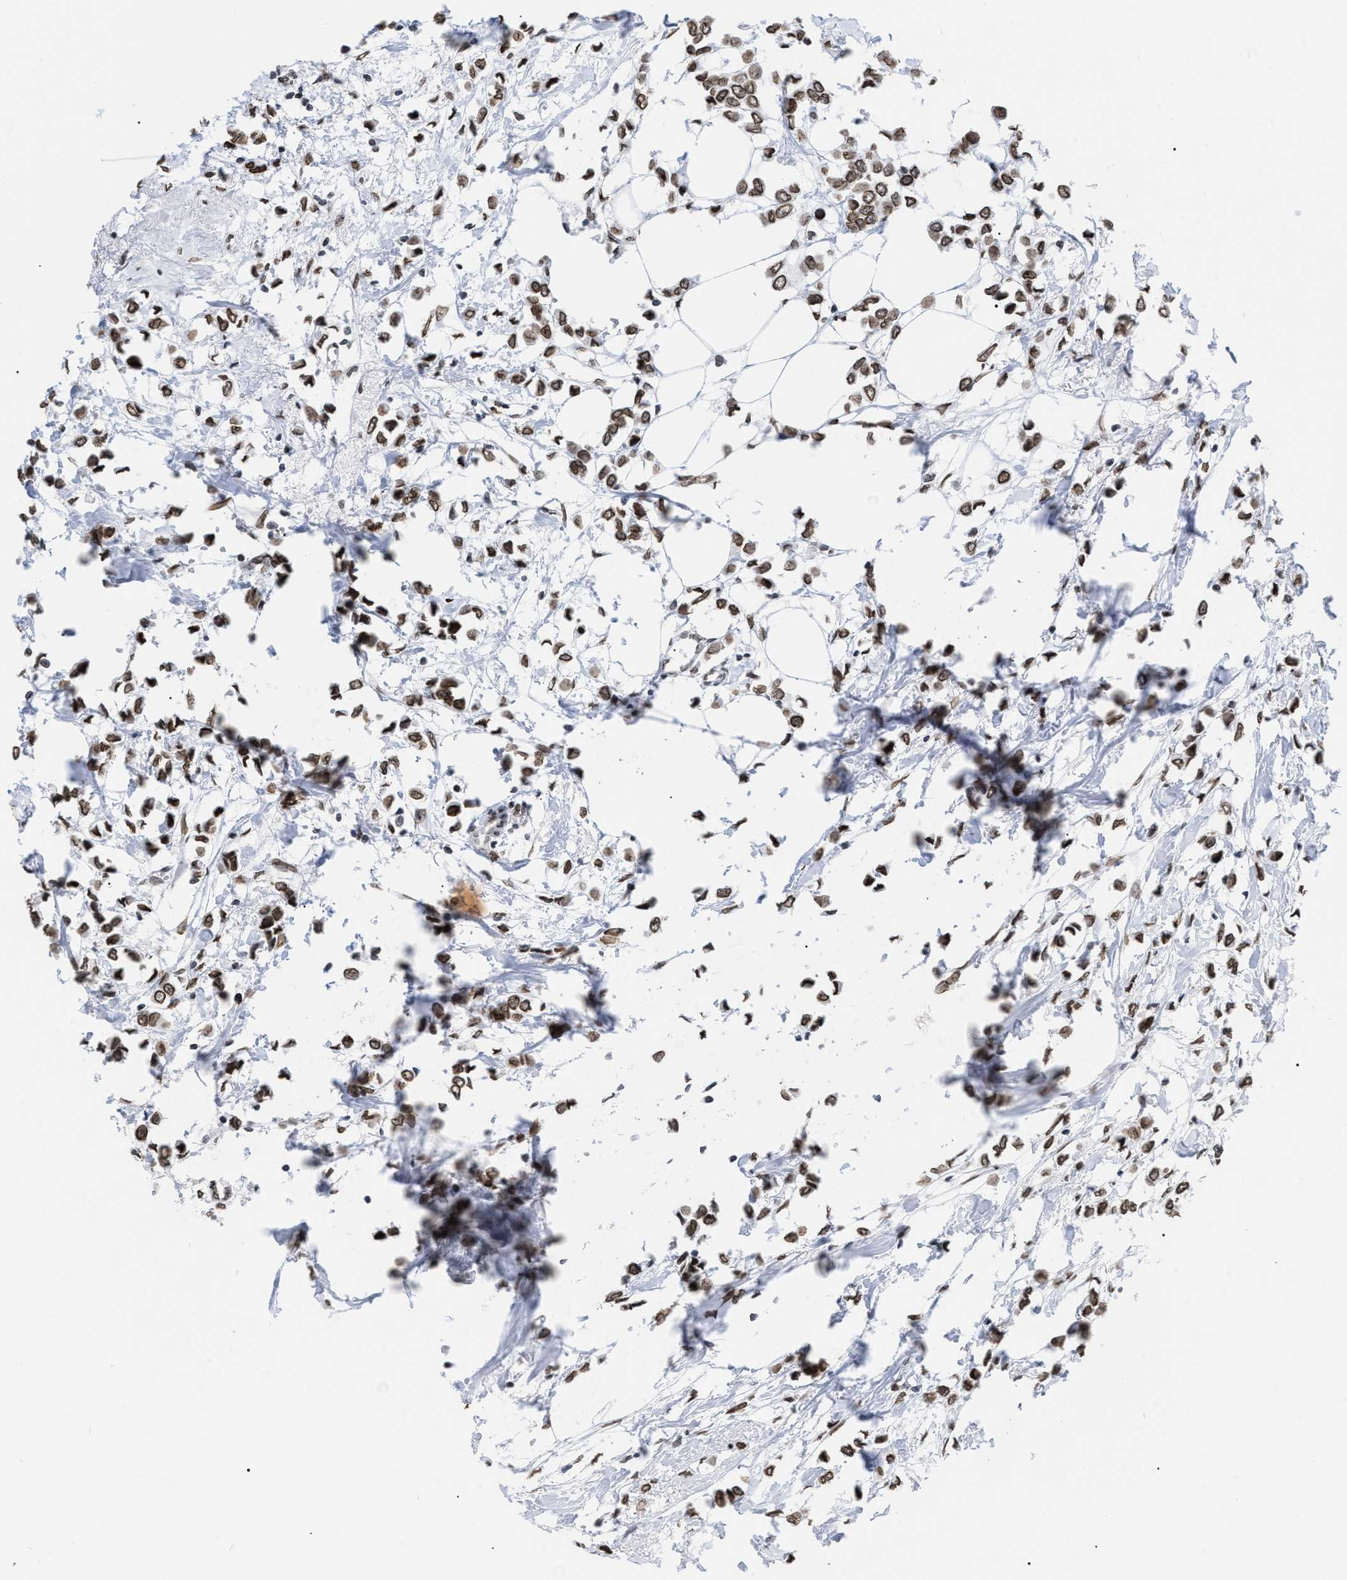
{"staining": {"intensity": "moderate", "quantity": ">75%", "location": "cytoplasmic/membranous,nuclear"}, "tissue": "breast cancer", "cell_type": "Tumor cells", "image_type": "cancer", "snomed": [{"axis": "morphology", "description": "Lobular carcinoma"}, {"axis": "topography", "description": "Breast"}], "caption": "A photomicrograph of breast cancer (lobular carcinoma) stained for a protein displays moderate cytoplasmic/membranous and nuclear brown staining in tumor cells.", "gene": "TPR", "patient": {"sex": "female", "age": 51}}